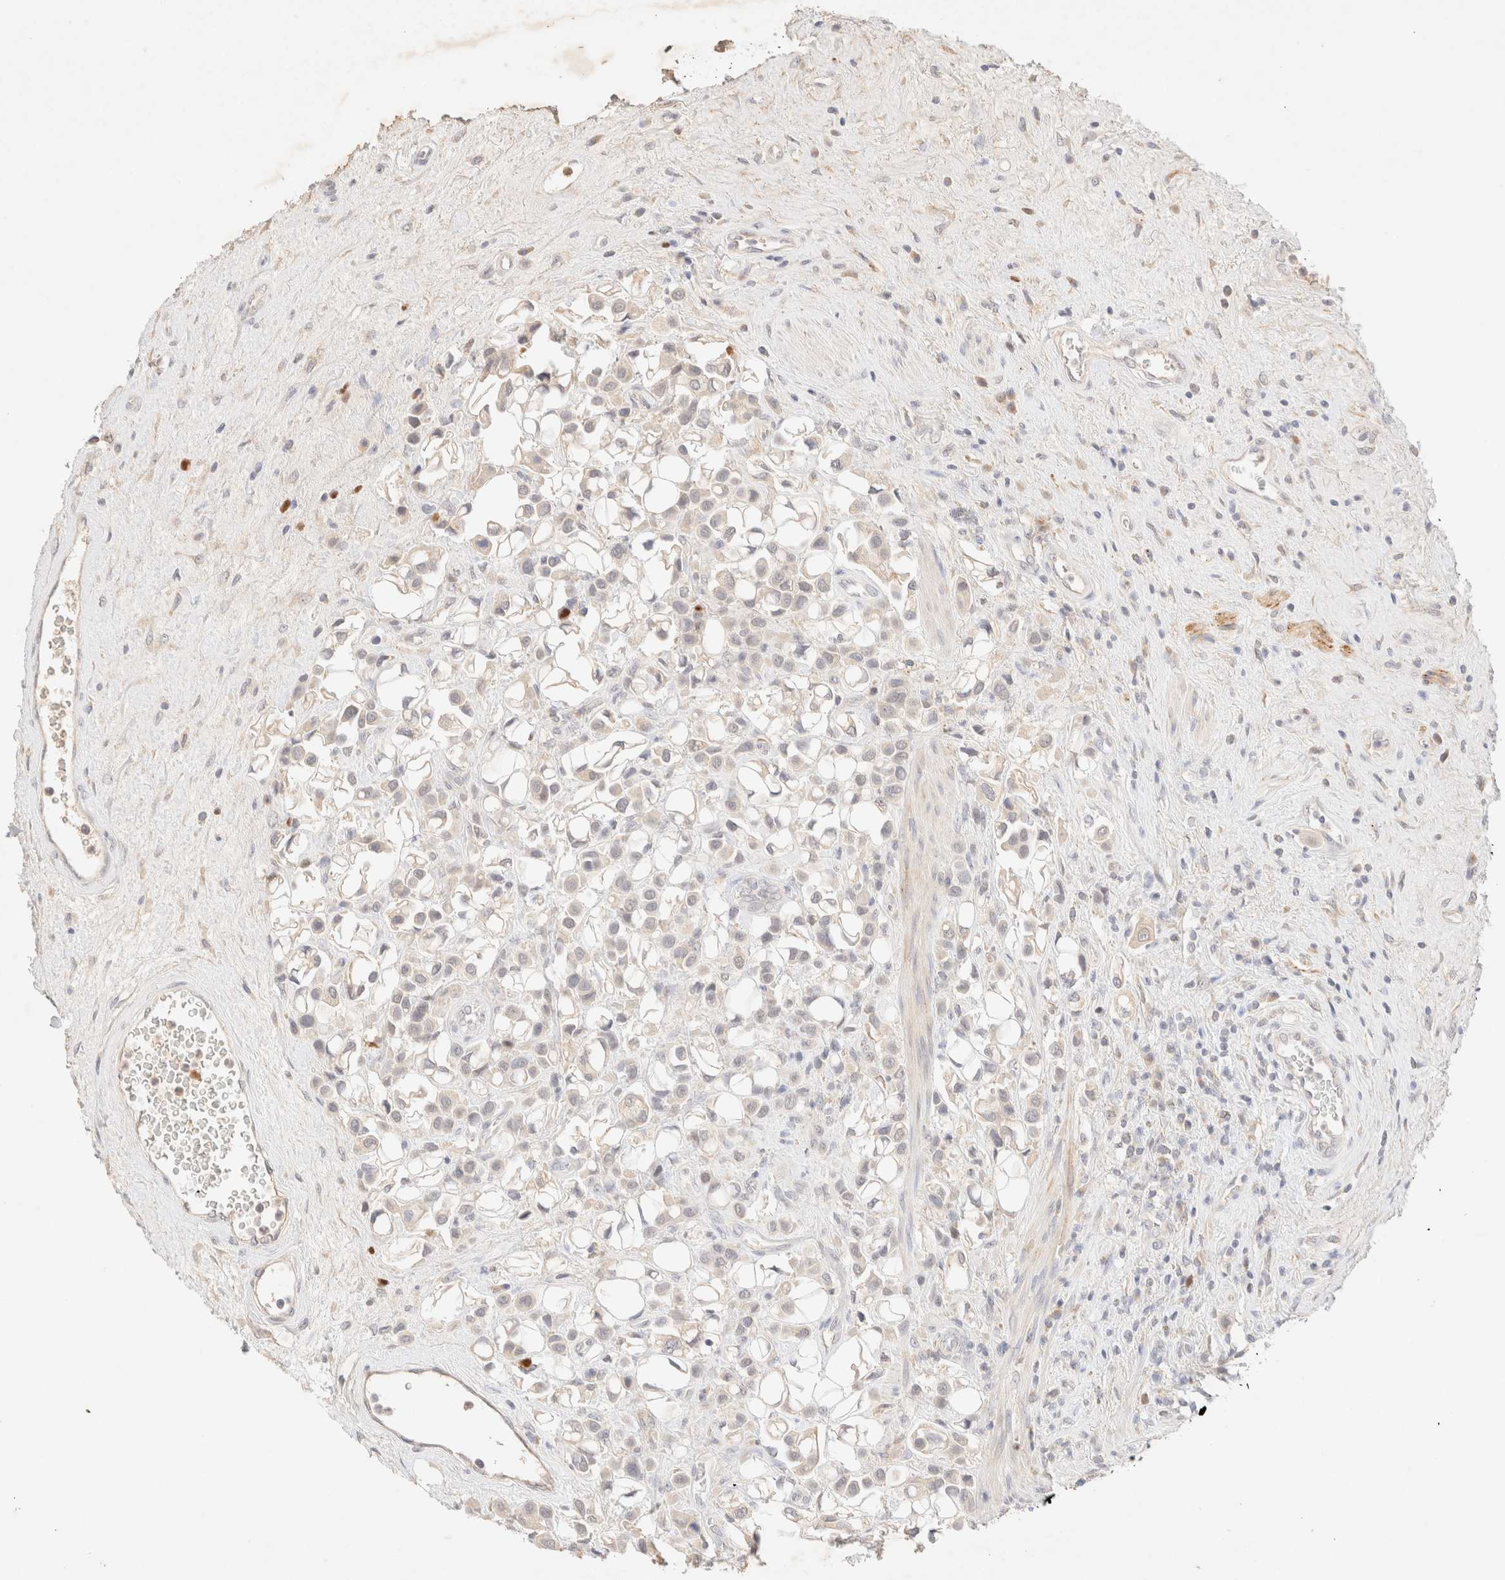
{"staining": {"intensity": "negative", "quantity": "none", "location": "none"}, "tissue": "urothelial cancer", "cell_type": "Tumor cells", "image_type": "cancer", "snomed": [{"axis": "morphology", "description": "Urothelial carcinoma, High grade"}, {"axis": "topography", "description": "Urinary bladder"}], "caption": "A micrograph of human urothelial cancer is negative for staining in tumor cells. (Stains: DAB immunohistochemistry with hematoxylin counter stain, Microscopy: brightfield microscopy at high magnification).", "gene": "SNTB1", "patient": {"sex": "male", "age": 50}}